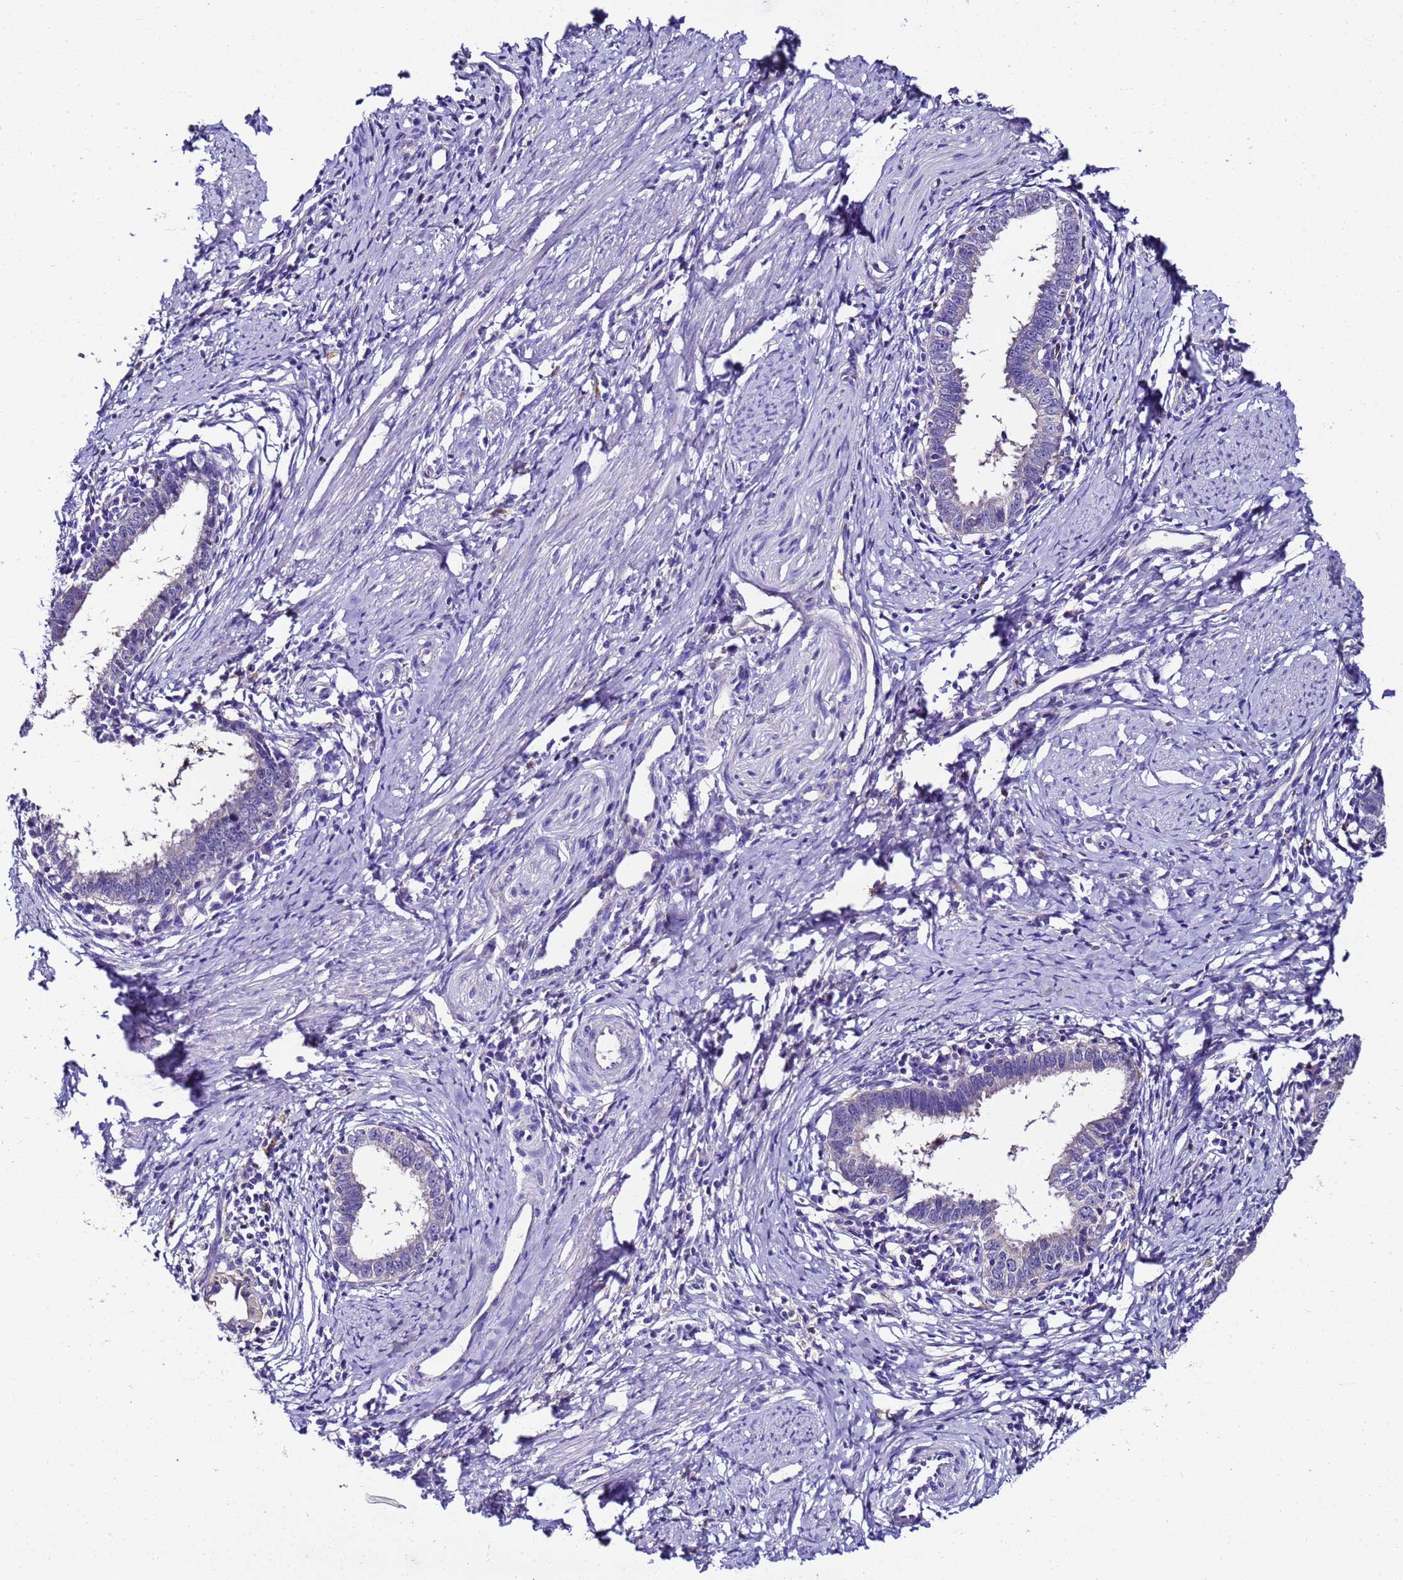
{"staining": {"intensity": "negative", "quantity": "none", "location": "none"}, "tissue": "cervical cancer", "cell_type": "Tumor cells", "image_type": "cancer", "snomed": [{"axis": "morphology", "description": "Adenocarcinoma, NOS"}, {"axis": "topography", "description": "Cervix"}], "caption": "Histopathology image shows no significant protein expression in tumor cells of cervical cancer (adenocarcinoma).", "gene": "UGT2A1", "patient": {"sex": "female", "age": 36}}